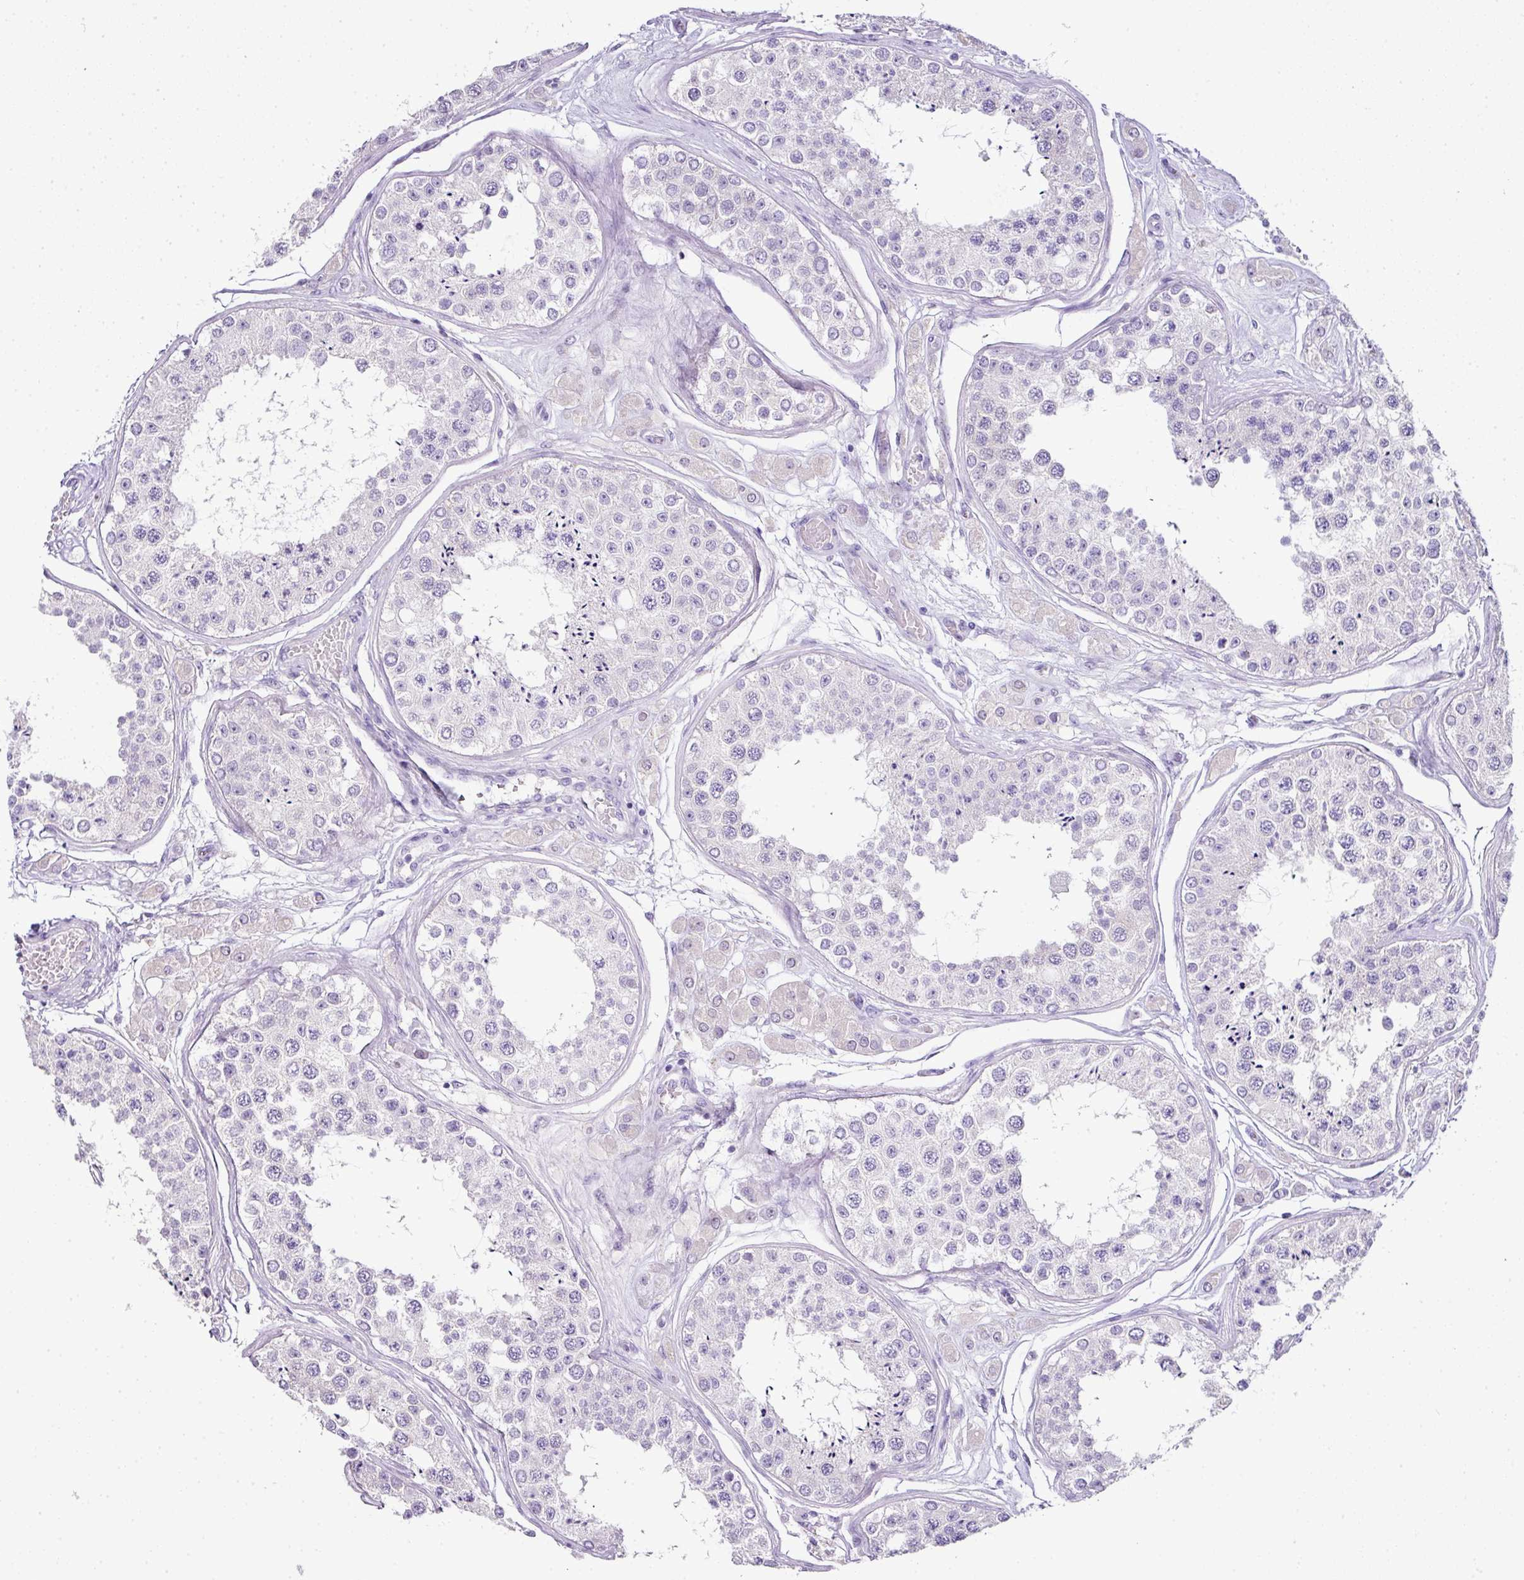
{"staining": {"intensity": "negative", "quantity": "none", "location": "none"}, "tissue": "testis", "cell_type": "Cells in seminiferous ducts", "image_type": "normal", "snomed": [{"axis": "morphology", "description": "Normal tissue, NOS"}, {"axis": "topography", "description": "Testis"}], "caption": "Human testis stained for a protein using IHC shows no staining in cells in seminiferous ducts.", "gene": "BCL11A", "patient": {"sex": "male", "age": 25}}